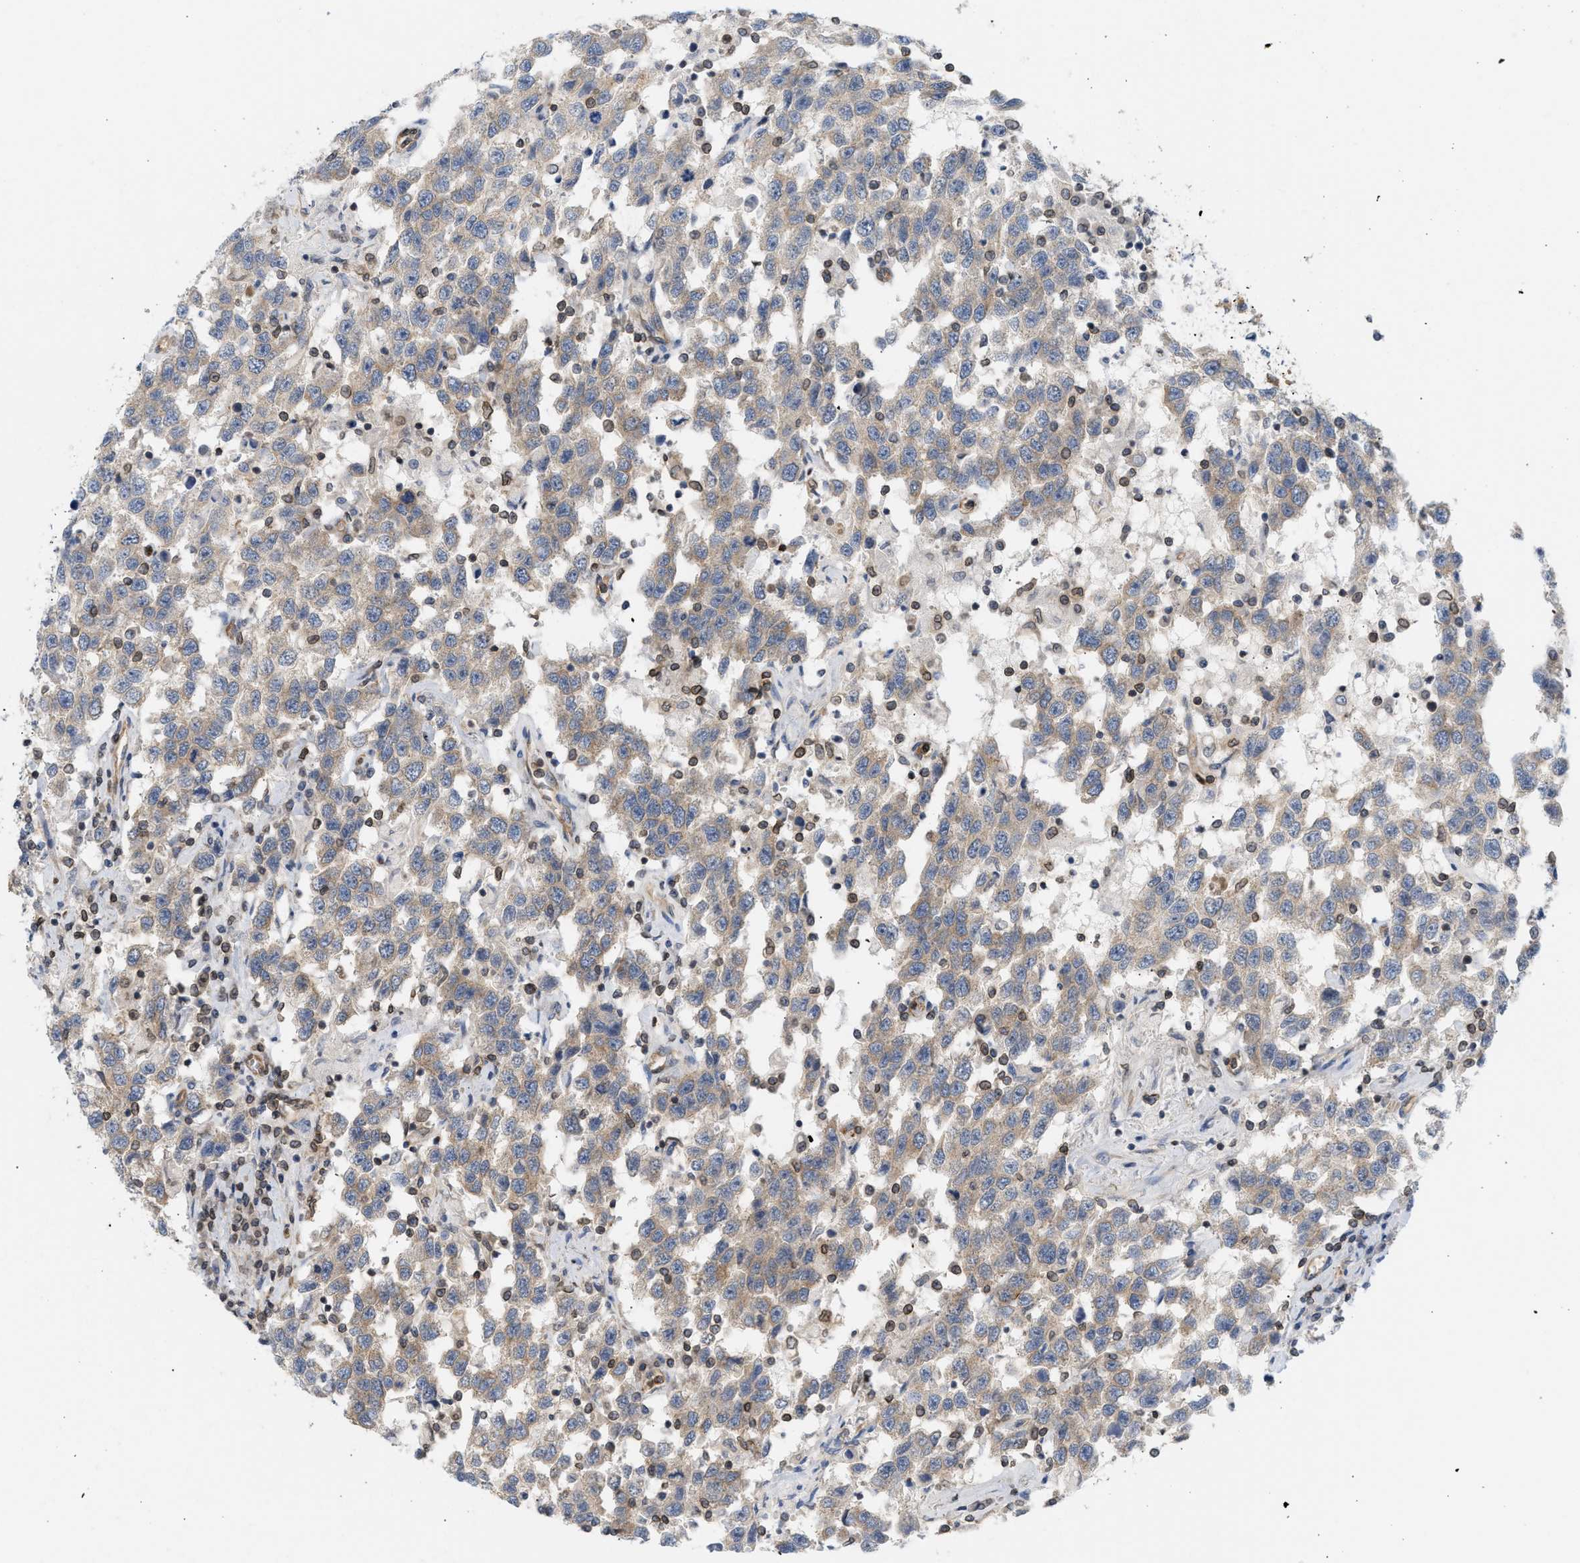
{"staining": {"intensity": "weak", "quantity": "25%-75%", "location": "cytoplasmic/membranous"}, "tissue": "testis cancer", "cell_type": "Tumor cells", "image_type": "cancer", "snomed": [{"axis": "morphology", "description": "Seminoma, NOS"}, {"axis": "topography", "description": "Testis"}], "caption": "Immunohistochemical staining of testis seminoma demonstrates low levels of weak cytoplasmic/membranous protein staining in approximately 25%-75% of tumor cells.", "gene": "STRN", "patient": {"sex": "male", "age": 41}}